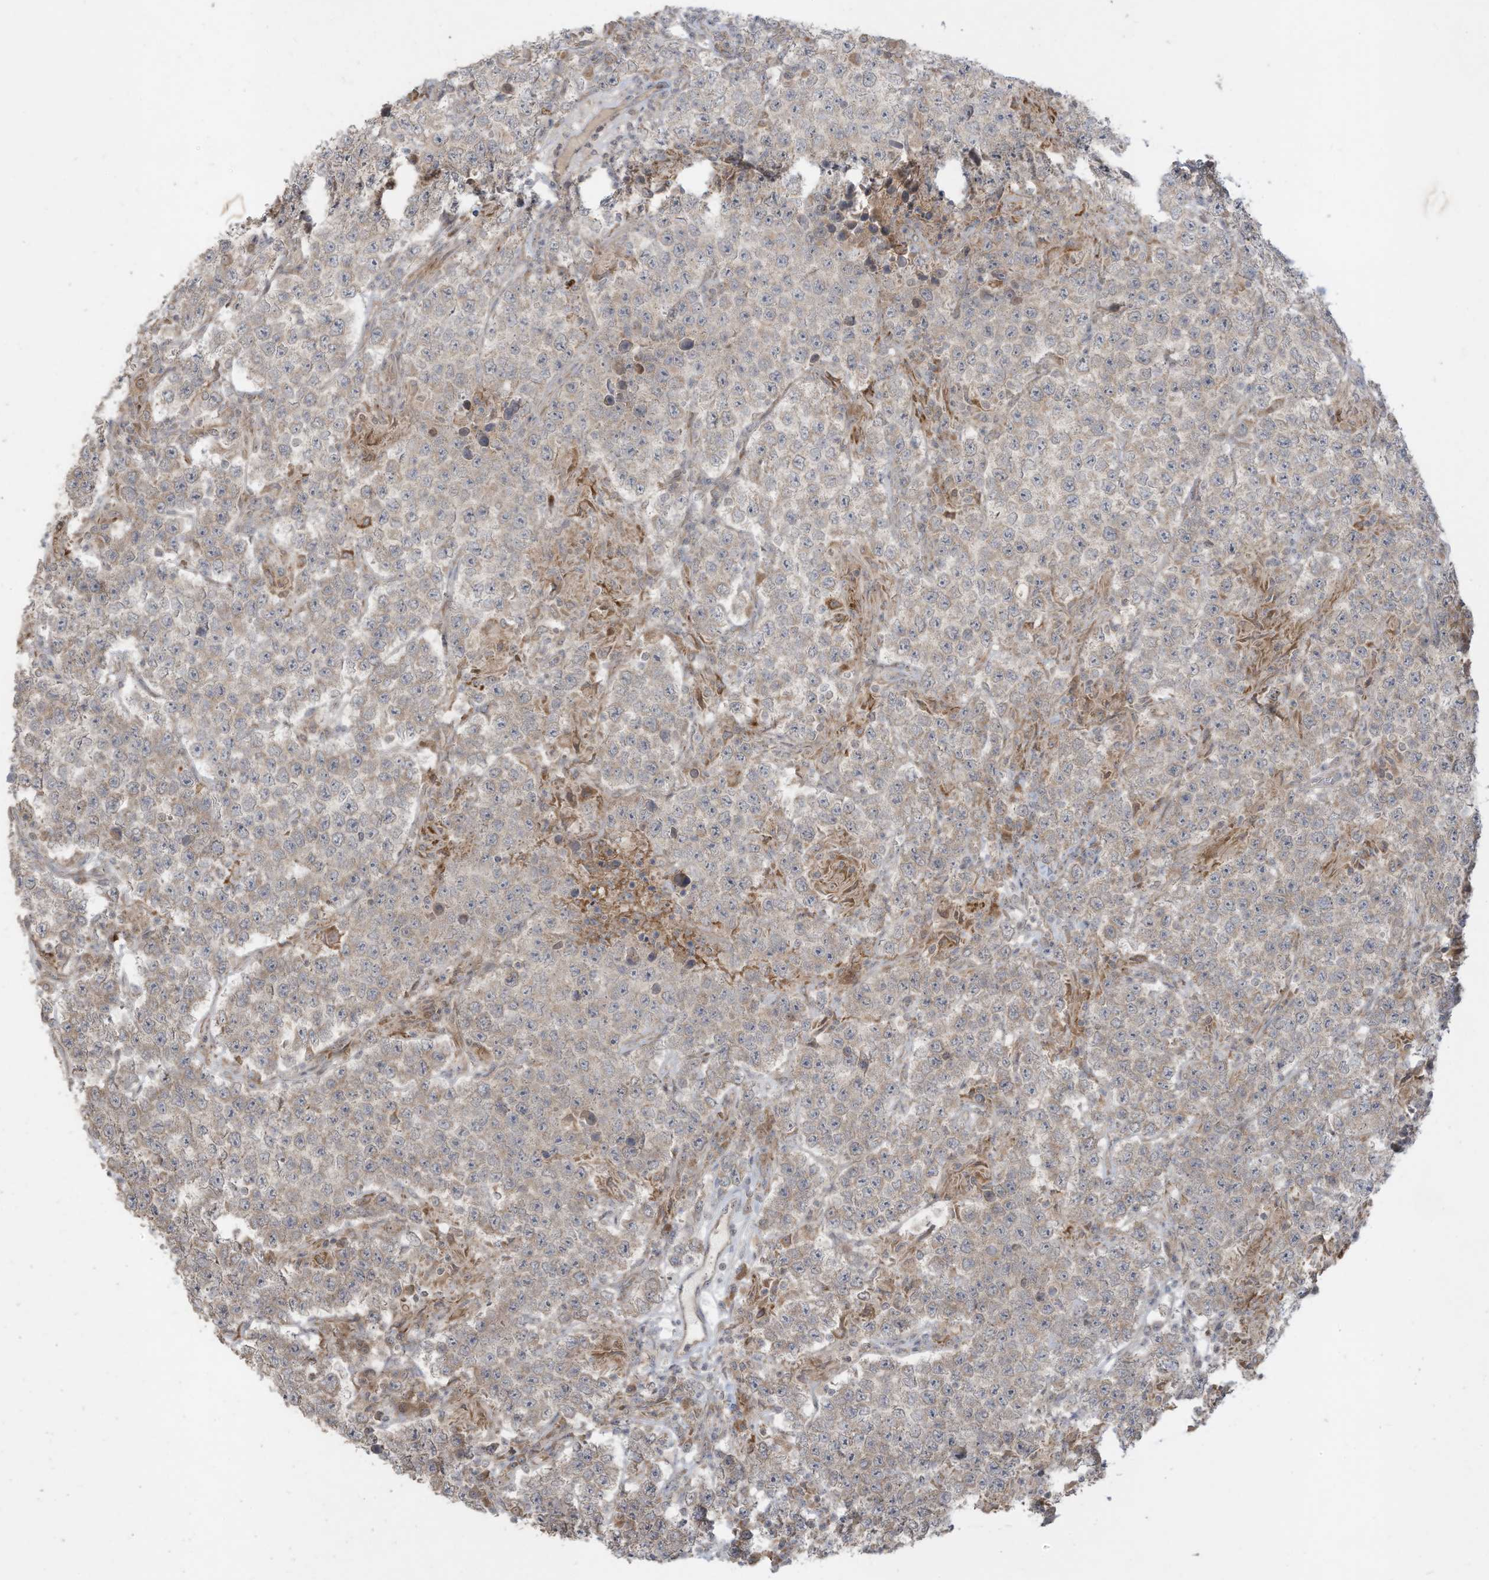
{"staining": {"intensity": "negative", "quantity": "none", "location": "none"}, "tissue": "testis cancer", "cell_type": "Tumor cells", "image_type": "cancer", "snomed": [{"axis": "morphology", "description": "Normal tissue, NOS"}, {"axis": "morphology", "description": "Urothelial carcinoma, High grade"}, {"axis": "morphology", "description": "Seminoma, NOS"}, {"axis": "morphology", "description": "Carcinoma, Embryonal, NOS"}, {"axis": "topography", "description": "Urinary bladder"}, {"axis": "topography", "description": "Testis"}], "caption": "Tumor cells are negative for protein expression in human embryonal carcinoma (testis).", "gene": "MAGIX", "patient": {"sex": "male", "age": 41}}